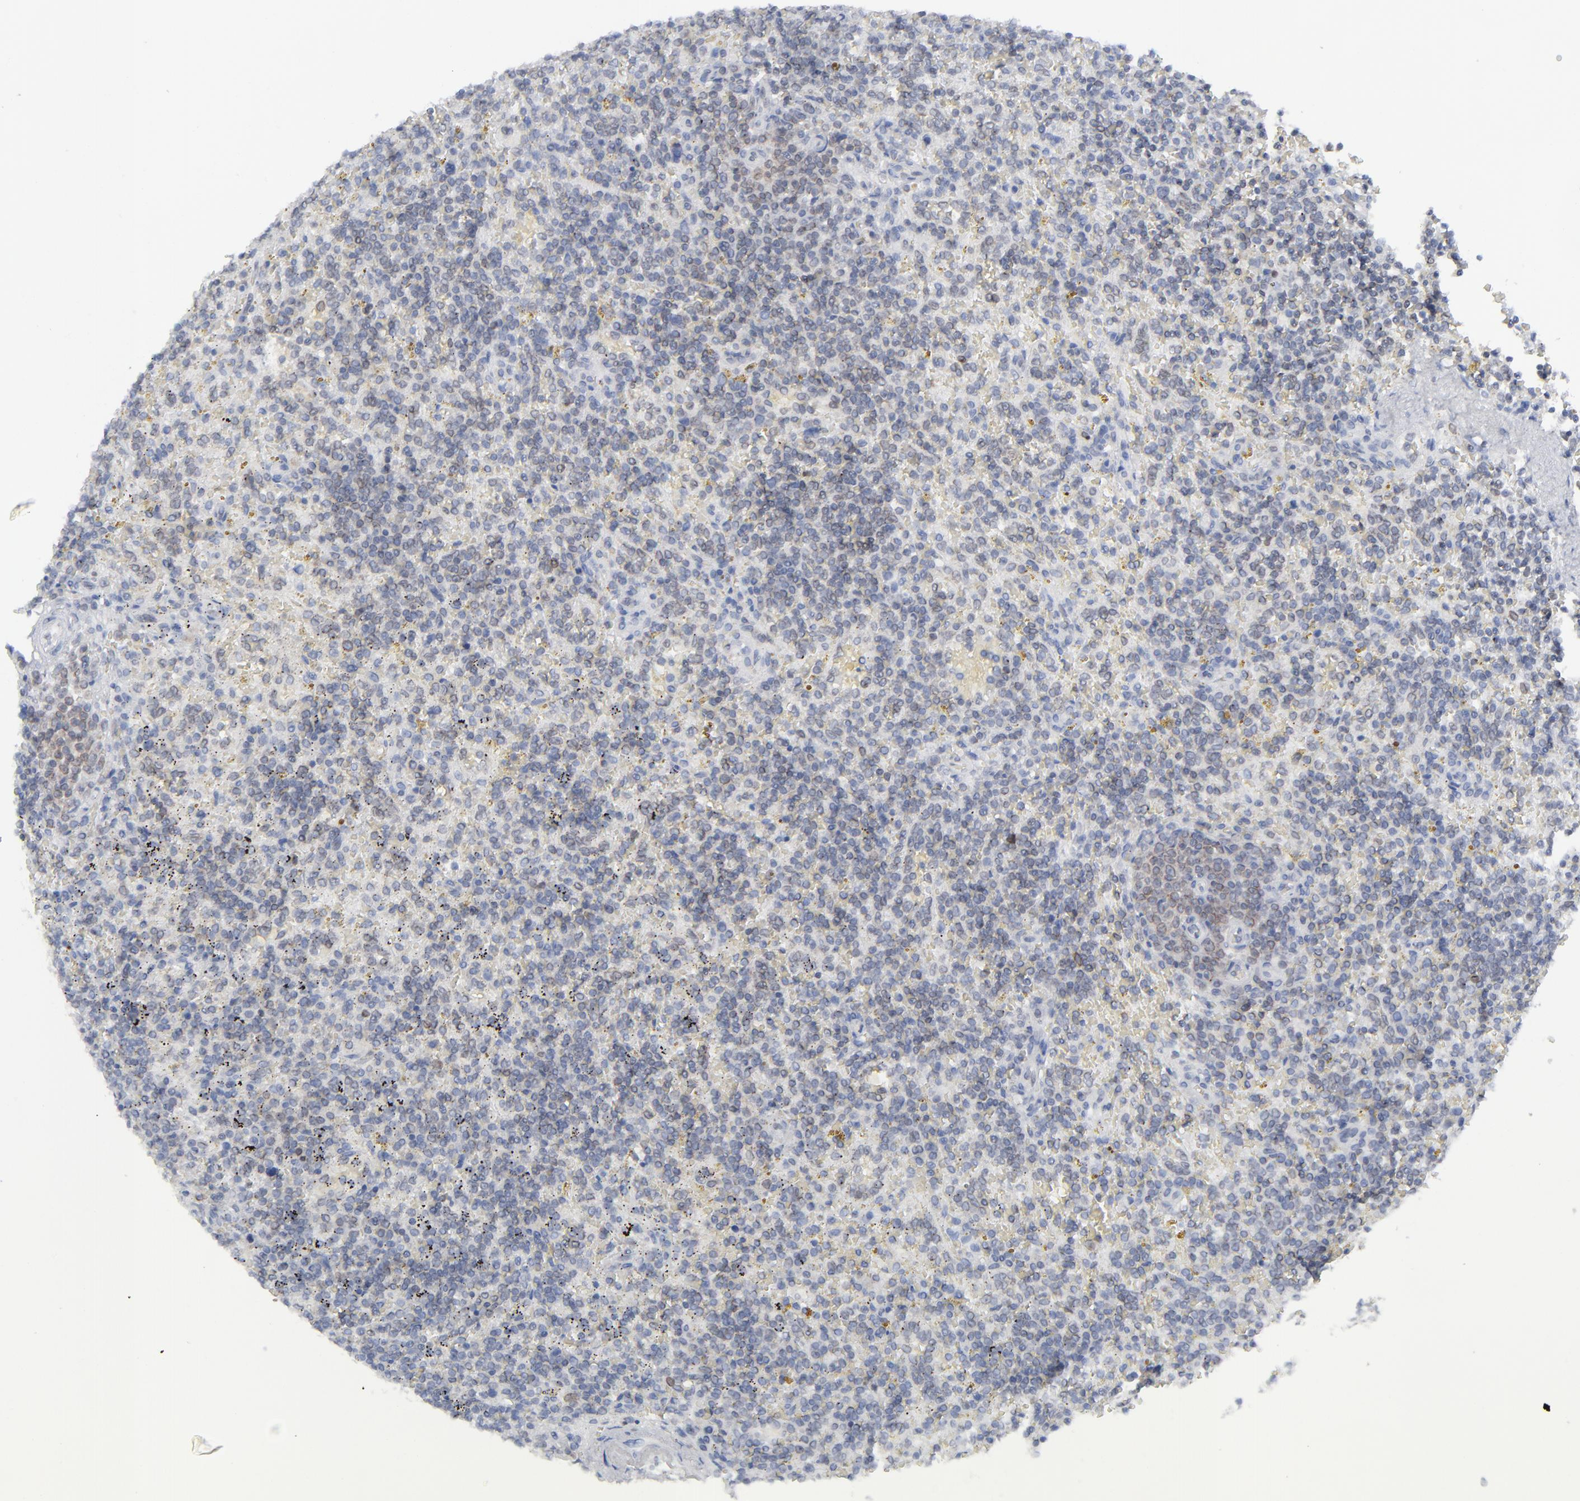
{"staining": {"intensity": "weak", "quantity": "<25%", "location": "cytoplasmic/membranous"}, "tissue": "lymphoma", "cell_type": "Tumor cells", "image_type": "cancer", "snomed": [{"axis": "morphology", "description": "Malignant lymphoma, non-Hodgkin's type, Low grade"}, {"axis": "topography", "description": "Spleen"}], "caption": "DAB (3,3'-diaminobenzidine) immunohistochemical staining of human malignant lymphoma, non-Hodgkin's type (low-grade) demonstrates no significant staining in tumor cells. The staining is performed using DAB brown chromogen with nuclei counter-stained in using hematoxylin.", "gene": "NUP88", "patient": {"sex": "male", "age": 67}}